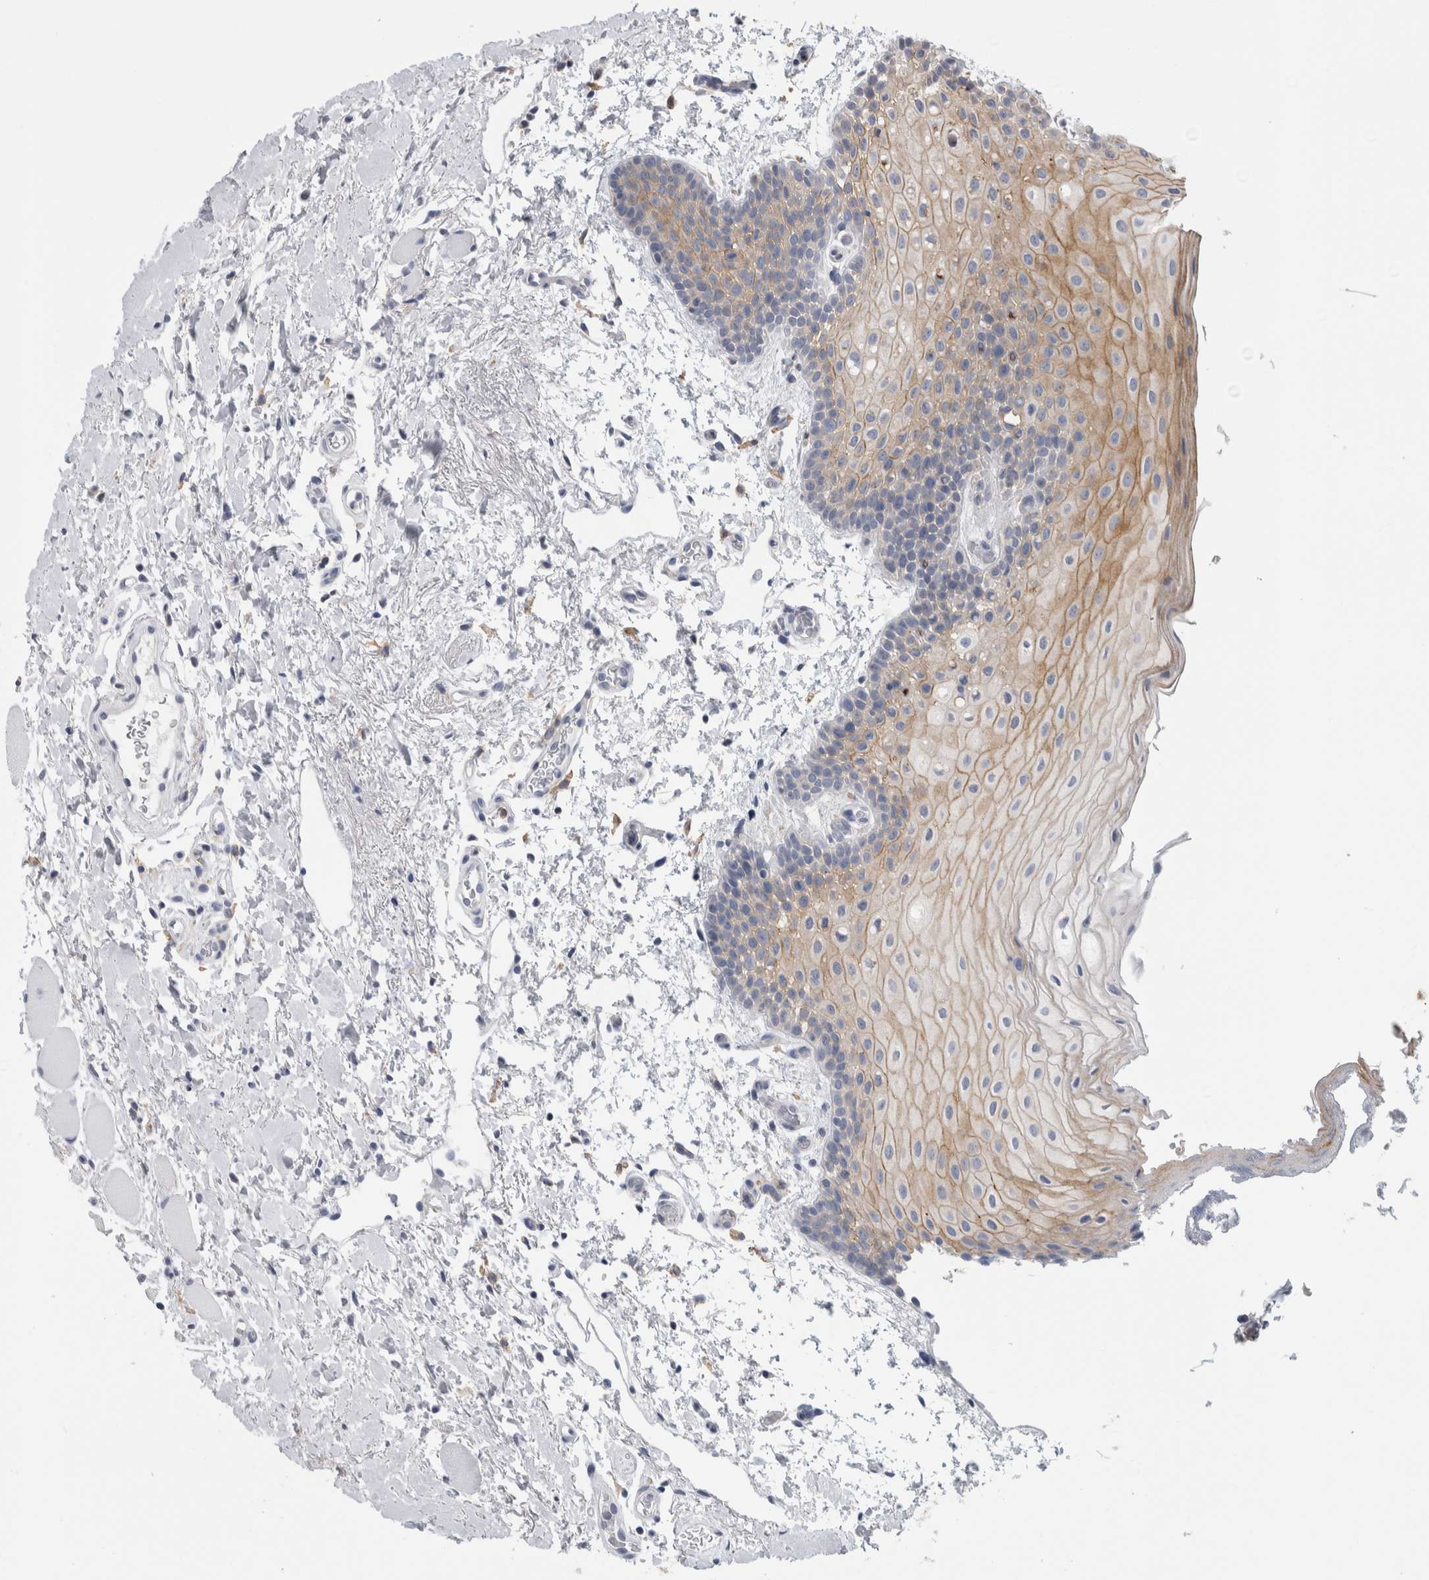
{"staining": {"intensity": "weak", "quantity": "25%-75%", "location": "cytoplasmic/membranous"}, "tissue": "oral mucosa", "cell_type": "Squamous epithelial cells", "image_type": "normal", "snomed": [{"axis": "morphology", "description": "Normal tissue, NOS"}, {"axis": "topography", "description": "Oral tissue"}], "caption": "A histopathology image of oral mucosa stained for a protein reveals weak cytoplasmic/membranous brown staining in squamous epithelial cells.", "gene": "ANKFY1", "patient": {"sex": "male", "age": 62}}